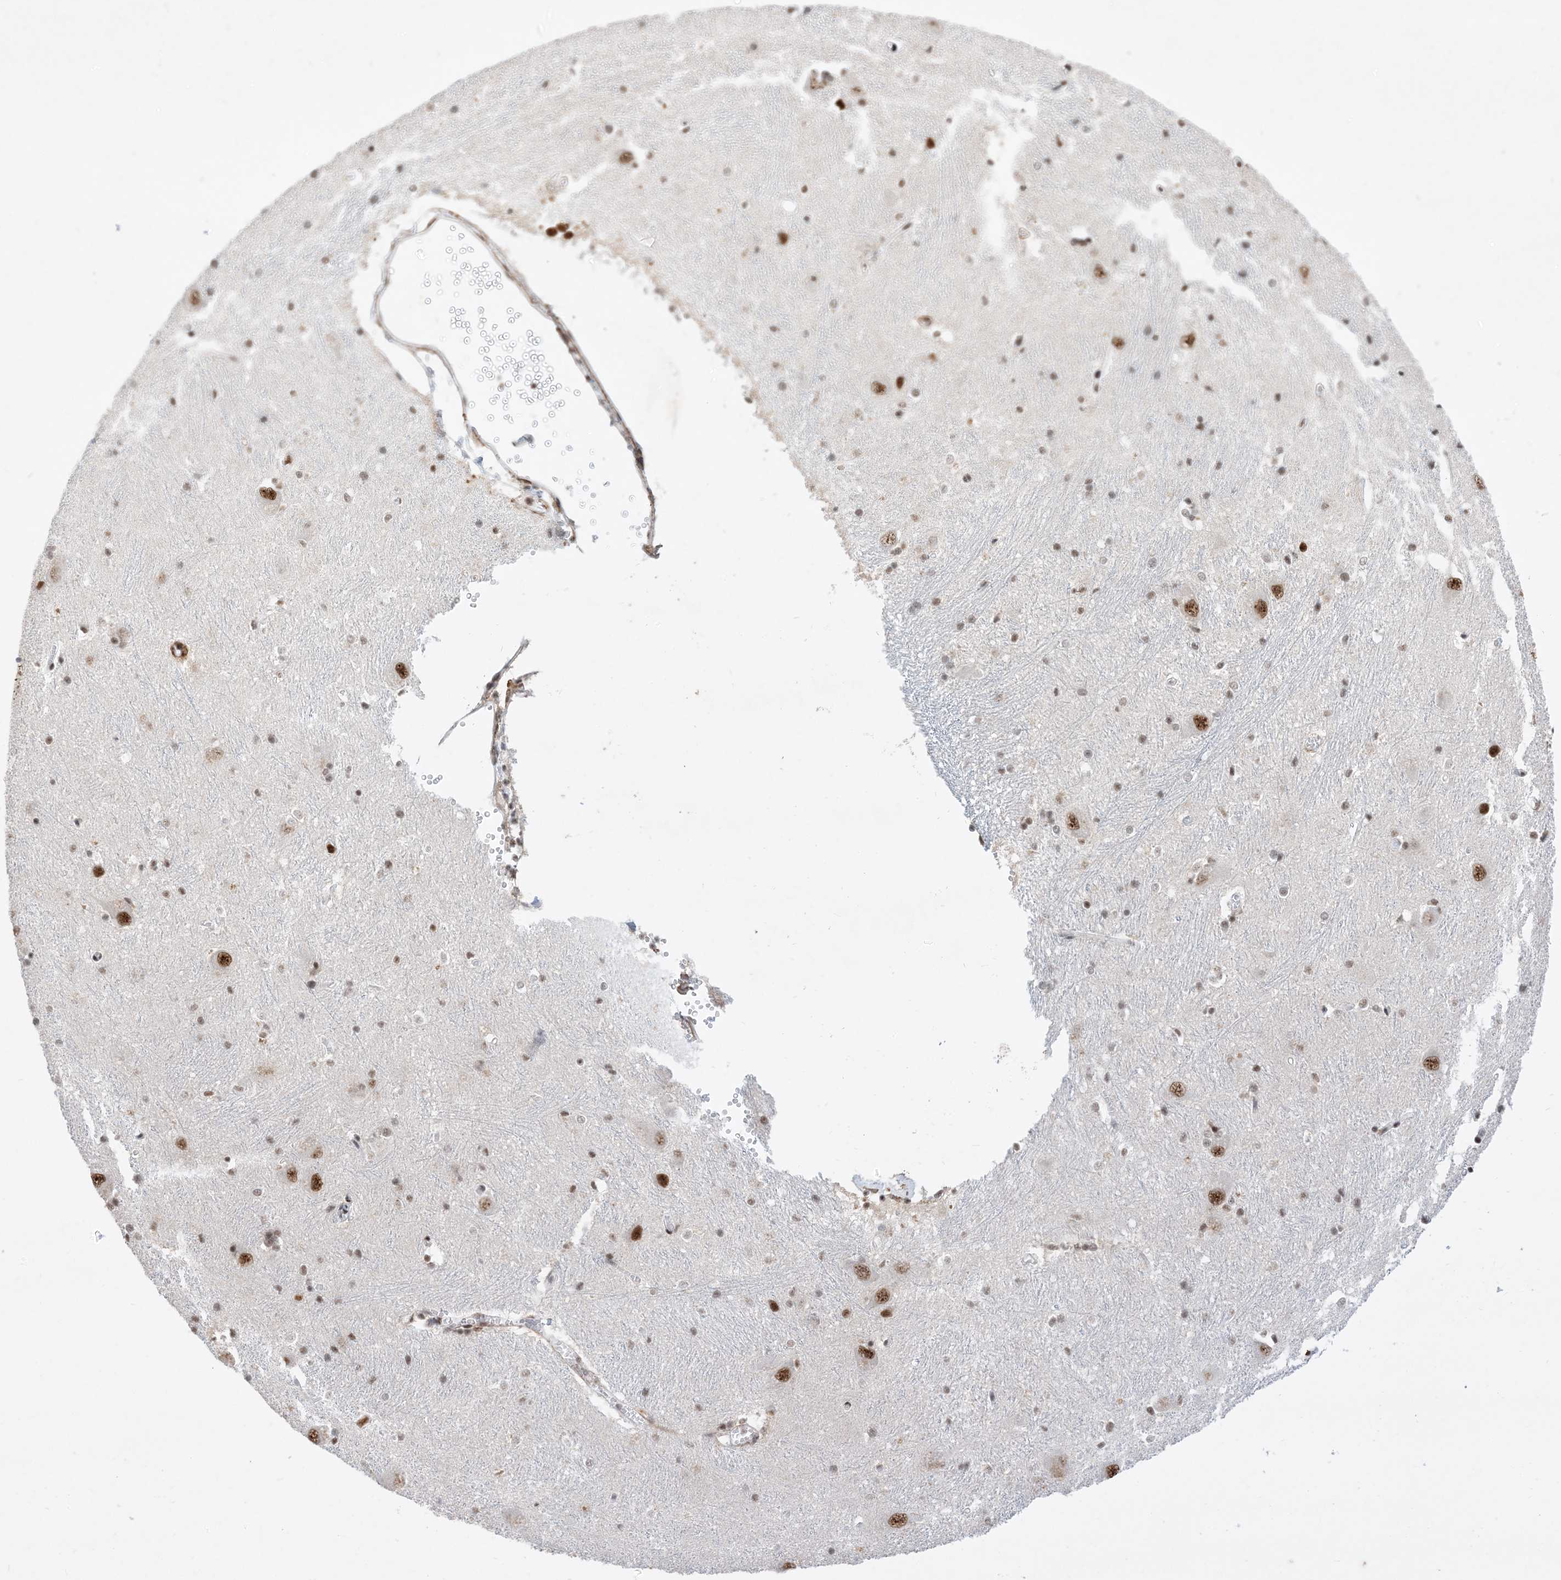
{"staining": {"intensity": "strong", "quantity": "25%-75%", "location": "nuclear"}, "tissue": "caudate", "cell_type": "Glial cells", "image_type": "normal", "snomed": [{"axis": "morphology", "description": "Normal tissue, NOS"}, {"axis": "topography", "description": "Lateral ventricle wall"}], "caption": "The histopathology image displays immunohistochemical staining of unremarkable caudate. There is strong nuclear positivity is present in about 25%-75% of glial cells.", "gene": "SF3A3", "patient": {"sex": "male", "age": 37}}